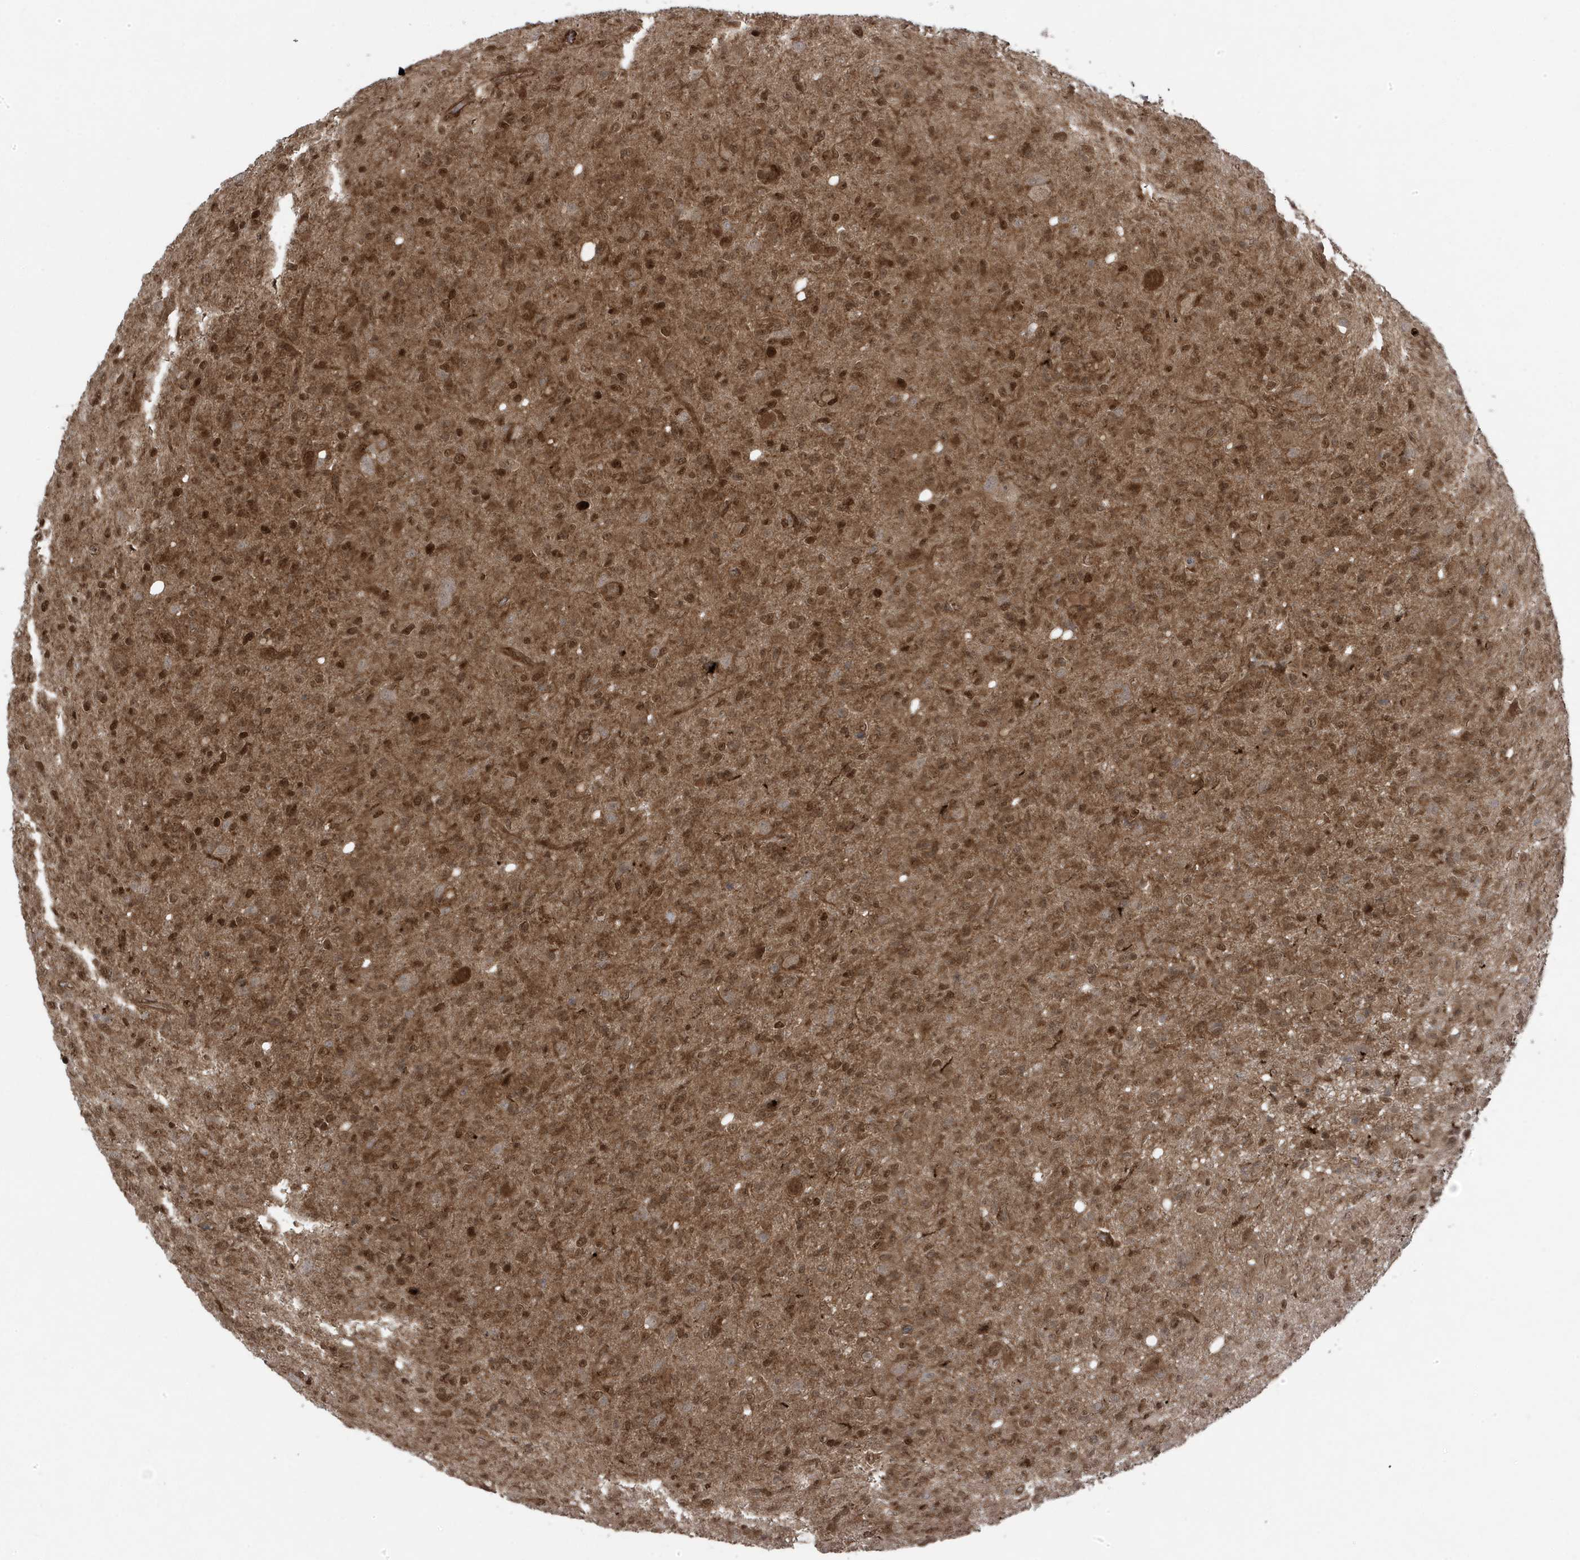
{"staining": {"intensity": "moderate", "quantity": ">75%", "location": "cytoplasmic/membranous,nuclear"}, "tissue": "glioma", "cell_type": "Tumor cells", "image_type": "cancer", "snomed": [{"axis": "morphology", "description": "Glioma, malignant, High grade"}, {"axis": "topography", "description": "Brain"}], "caption": "Malignant glioma (high-grade) stained for a protein demonstrates moderate cytoplasmic/membranous and nuclear positivity in tumor cells.", "gene": "MAPK1IP1L", "patient": {"sex": "female", "age": 57}}